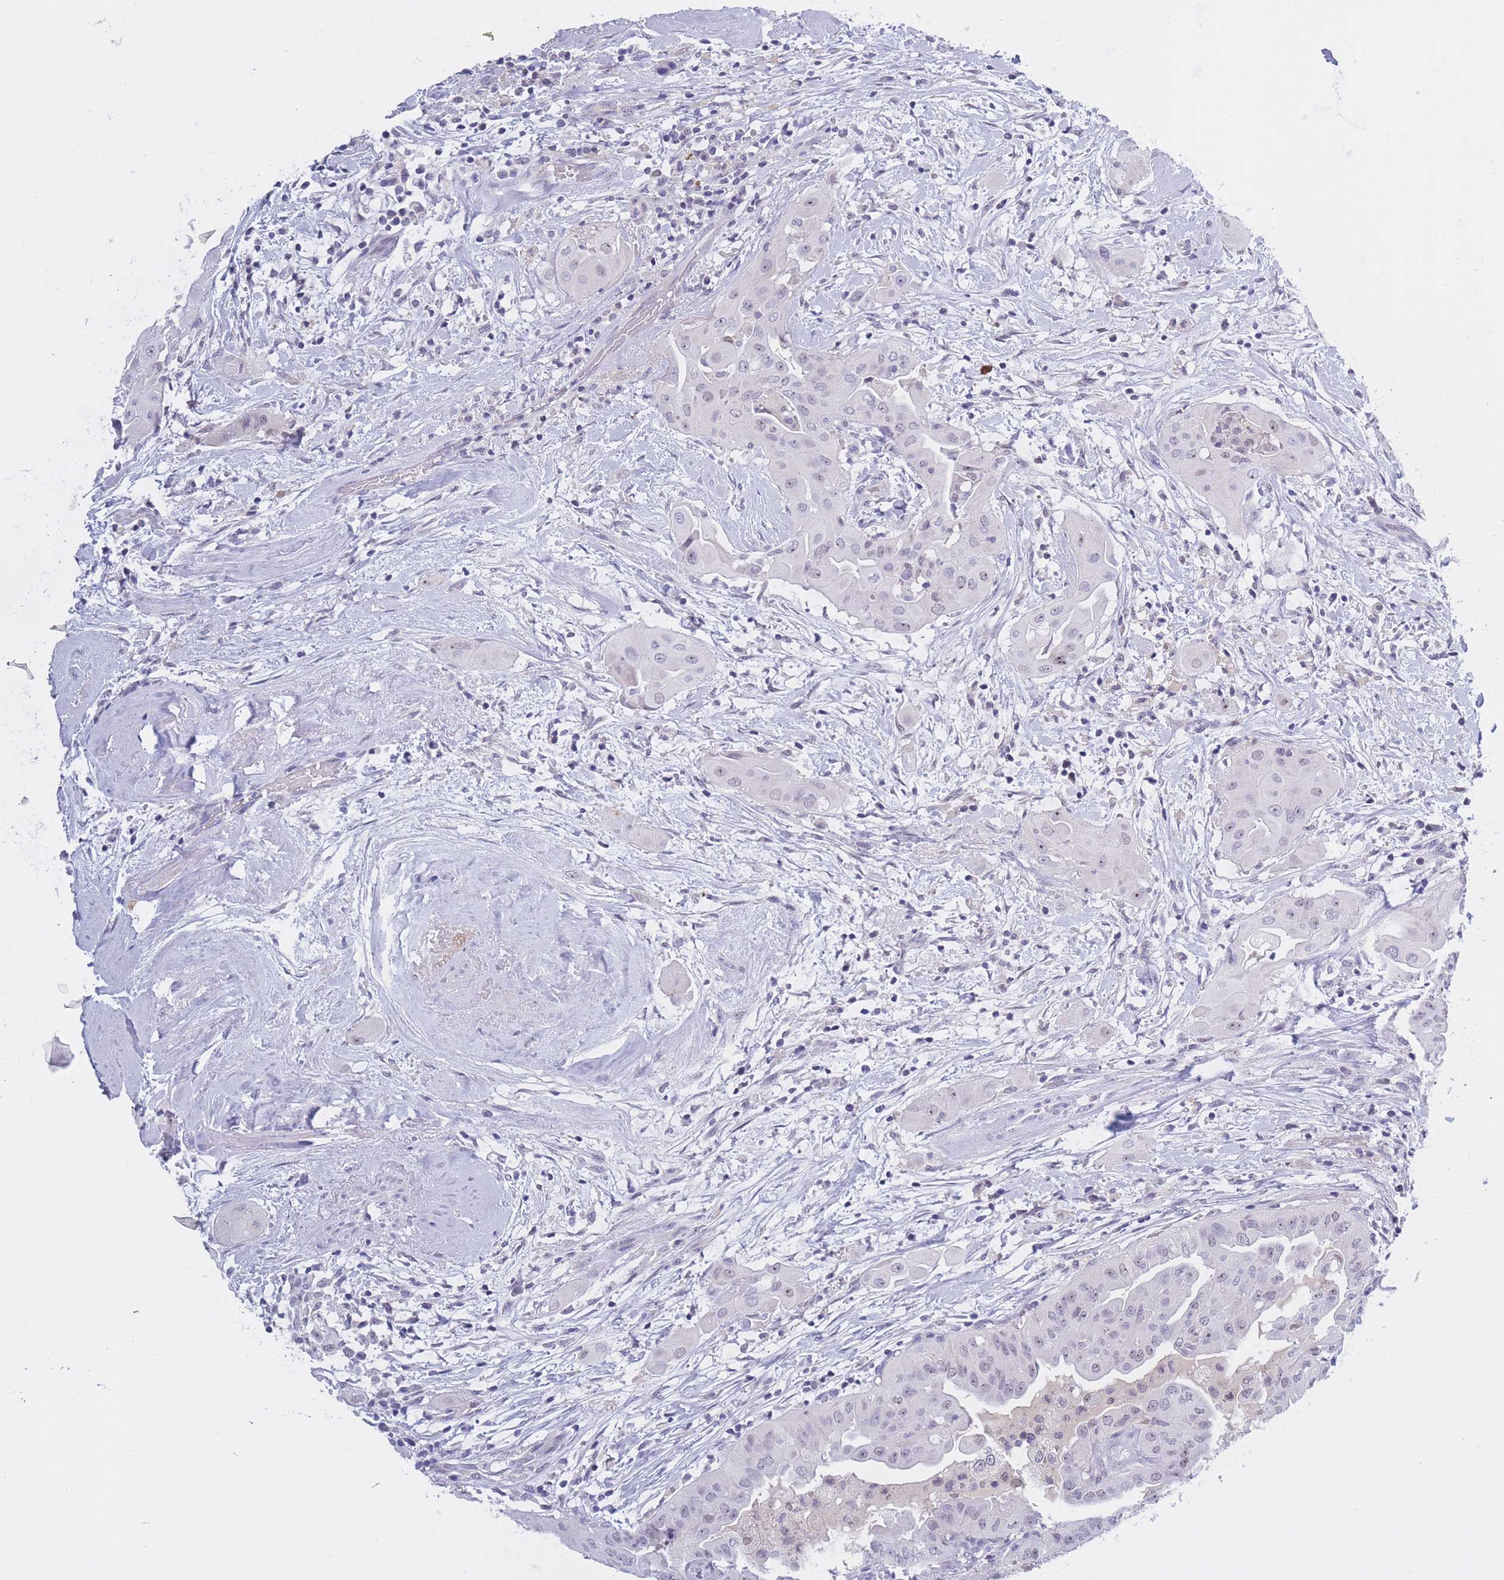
{"staining": {"intensity": "negative", "quantity": "none", "location": "none"}, "tissue": "thyroid cancer", "cell_type": "Tumor cells", "image_type": "cancer", "snomed": [{"axis": "morphology", "description": "Papillary adenocarcinoma, NOS"}, {"axis": "topography", "description": "Thyroid gland"}], "caption": "Thyroid cancer was stained to show a protein in brown. There is no significant positivity in tumor cells. The staining is performed using DAB brown chromogen with nuclei counter-stained in using hematoxylin.", "gene": "BOP1", "patient": {"sex": "female", "age": 59}}